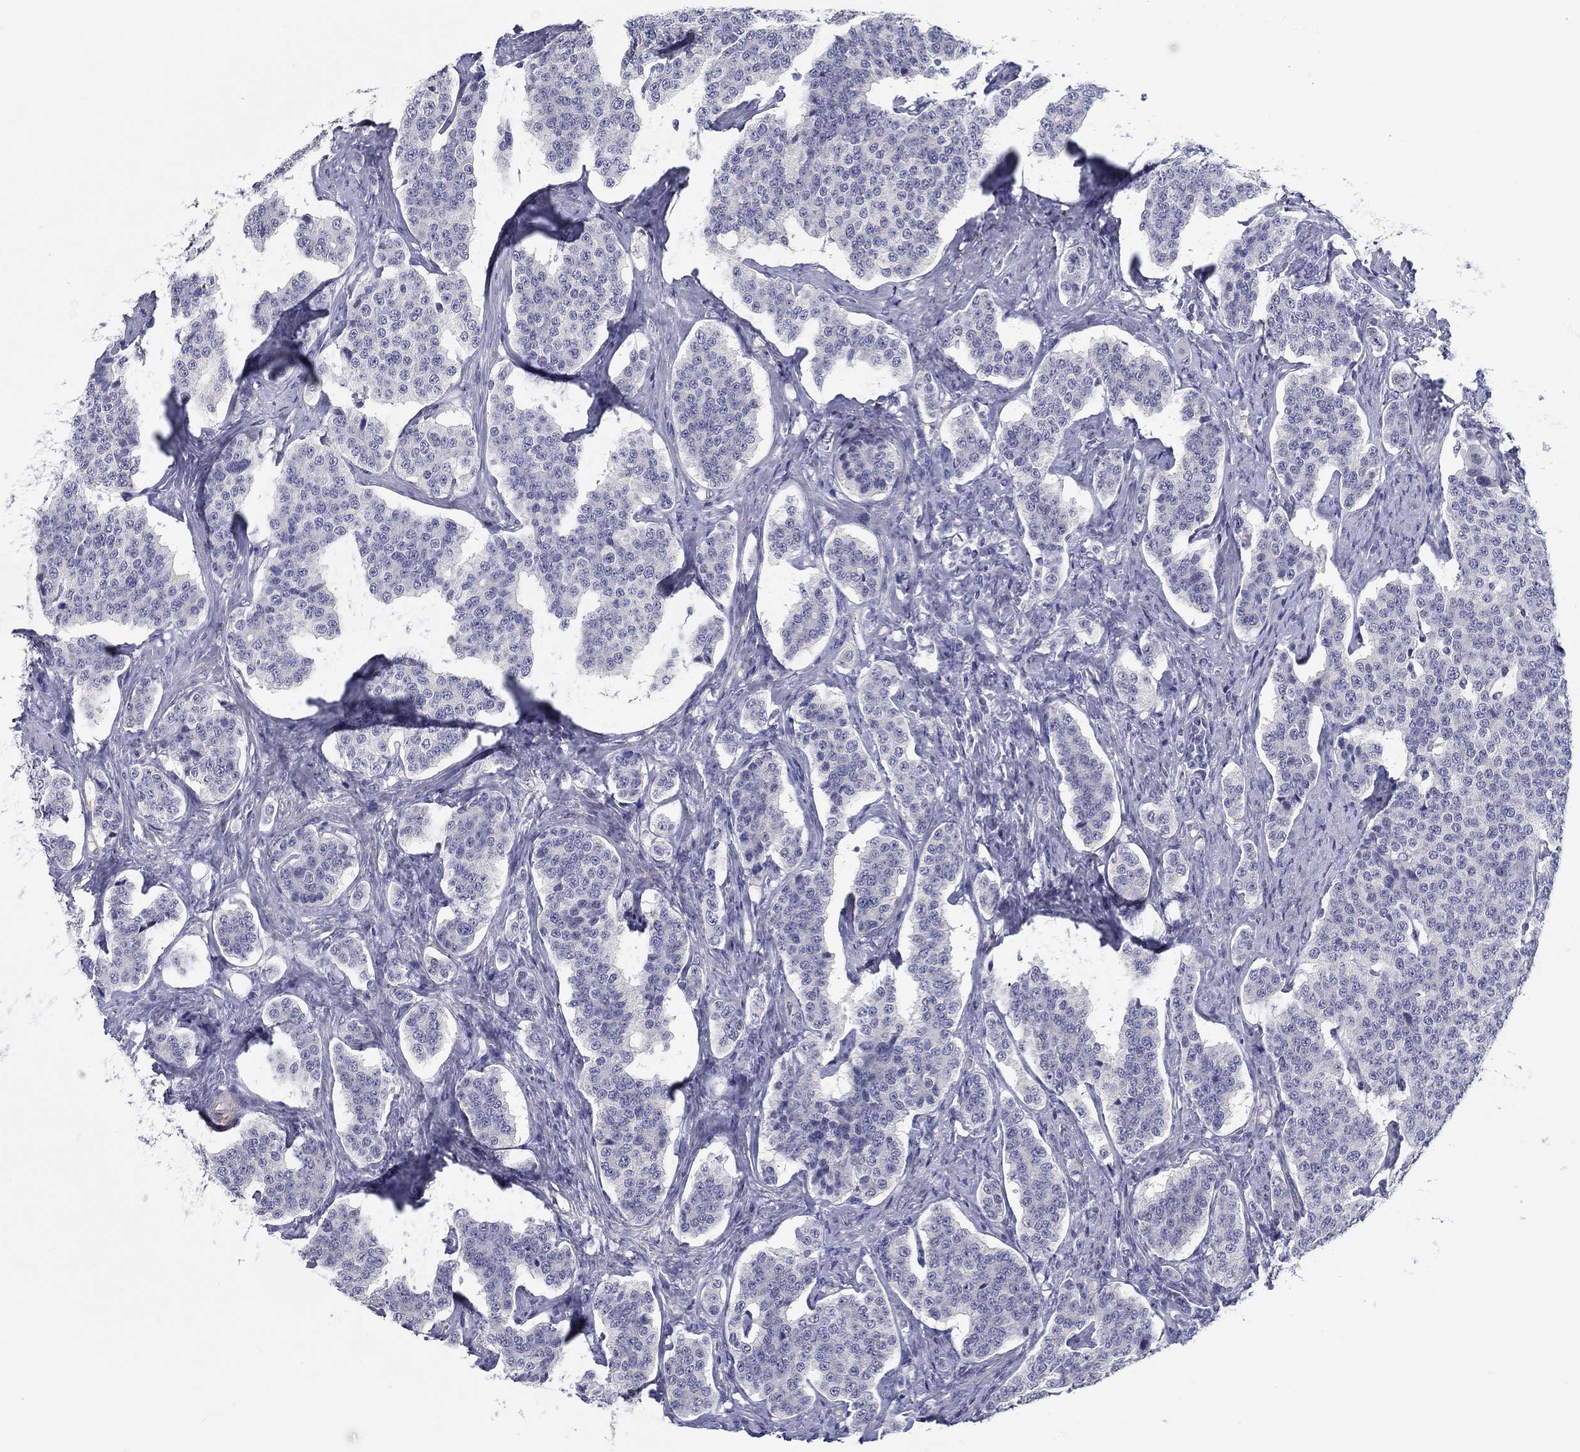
{"staining": {"intensity": "negative", "quantity": "none", "location": "none"}, "tissue": "carcinoid", "cell_type": "Tumor cells", "image_type": "cancer", "snomed": [{"axis": "morphology", "description": "Carcinoid, malignant, NOS"}, {"axis": "topography", "description": "Small intestine"}], "caption": "Immunohistochemistry (IHC) of carcinoid demonstrates no expression in tumor cells. The staining is performed using DAB (3,3'-diaminobenzidine) brown chromogen with nuclei counter-stained in using hematoxylin.", "gene": "CRYGD", "patient": {"sex": "female", "age": 58}}